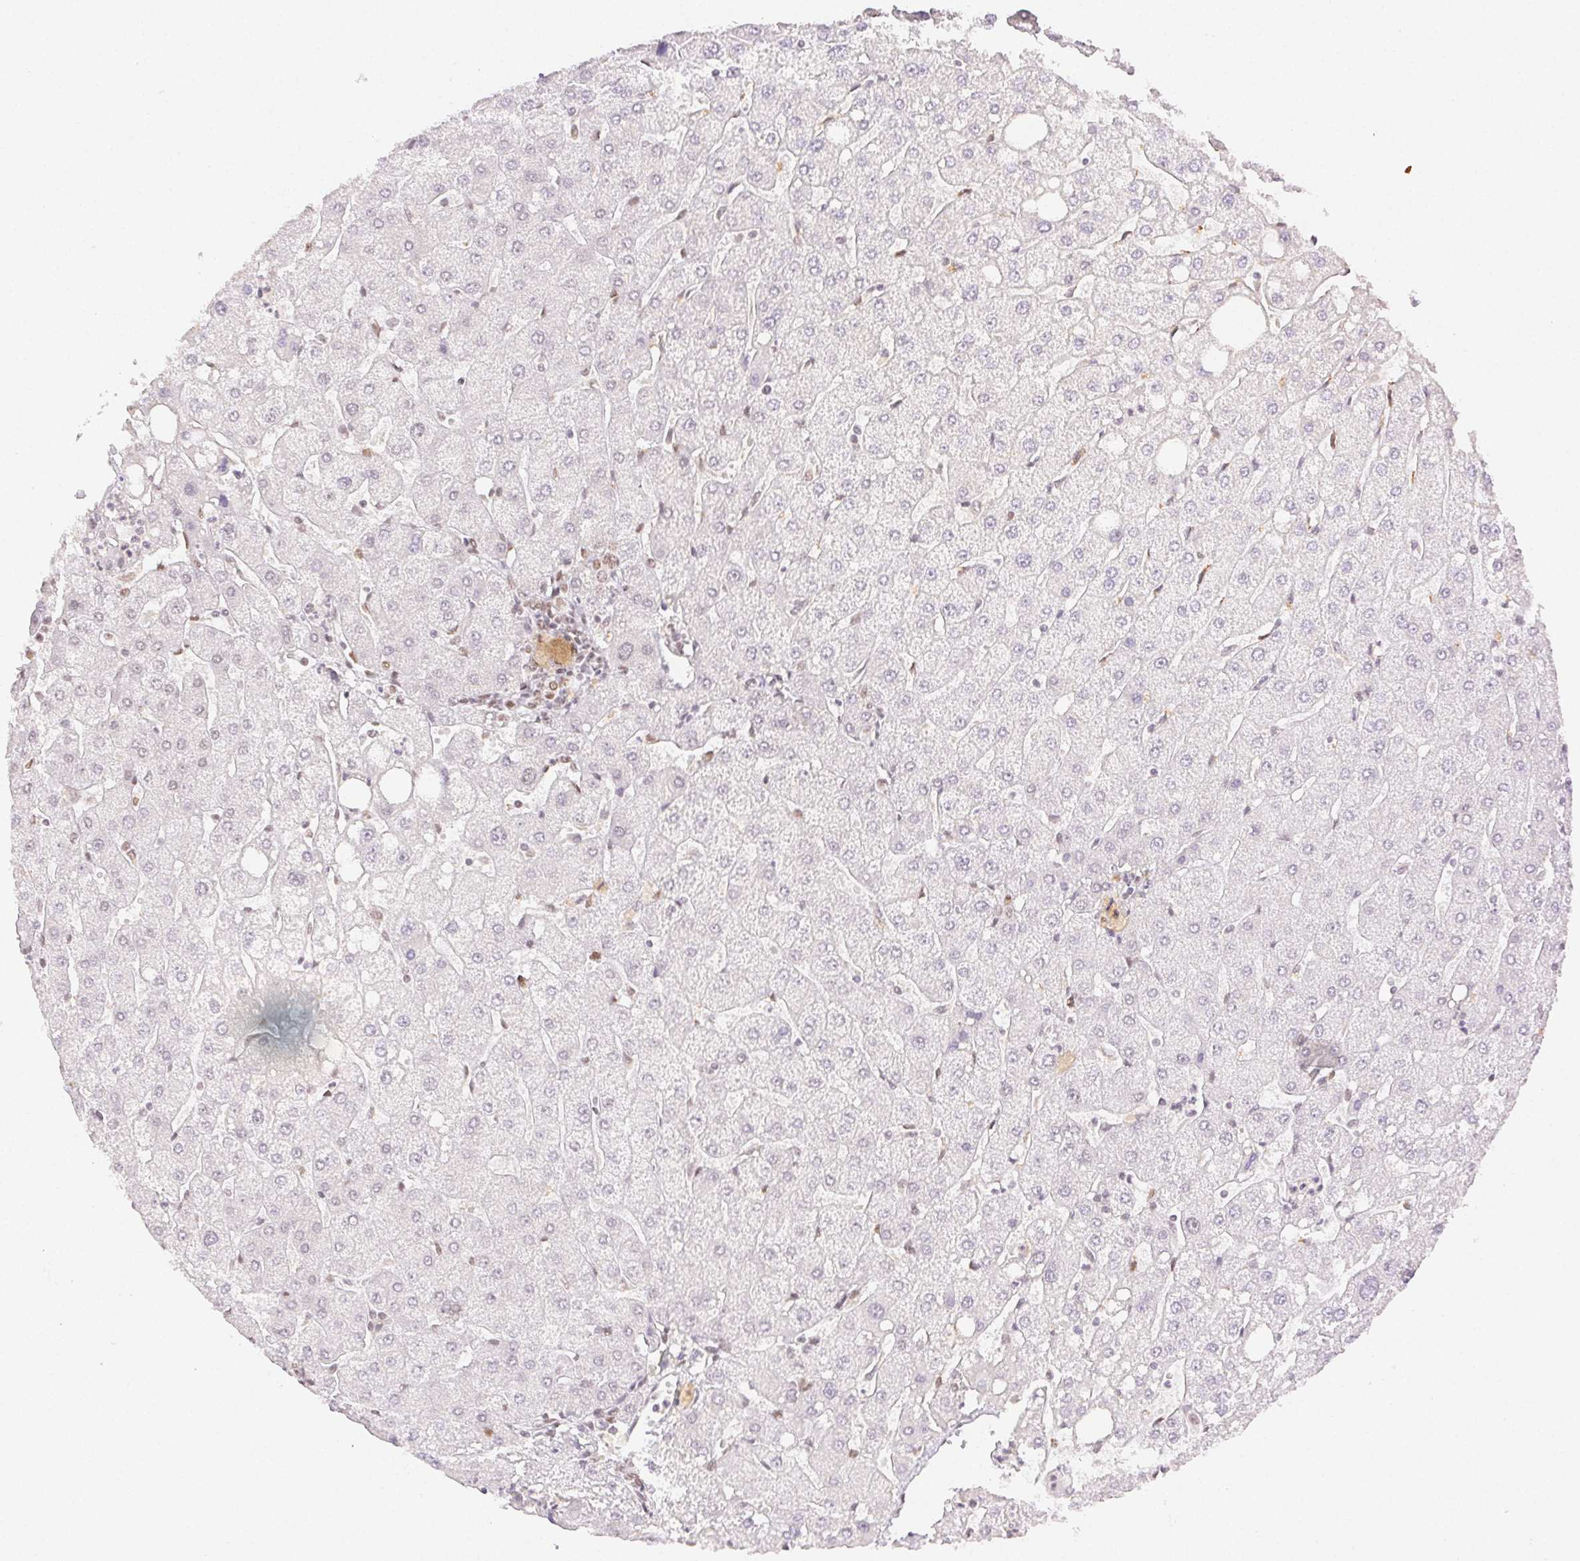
{"staining": {"intensity": "moderate", "quantity": "<25%", "location": "nuclear"}, "tissue": "liver", "cell_type": "Cholangiocytes", "image_type": "normal", "snomed": [{"axis": "morphology", "description": "Normal tissue, NOS"}, {"axis": "topography", "description": "Liver"}], "caption": "Protein staining by IHC exhibits moderate nuclear staining in about <25% of cholangiocytes in normal liver. (IHC, brightfield microscopy, high magnification).", "gene": "H2AZ1", "patient": {"sex": "male", "age": 67}}